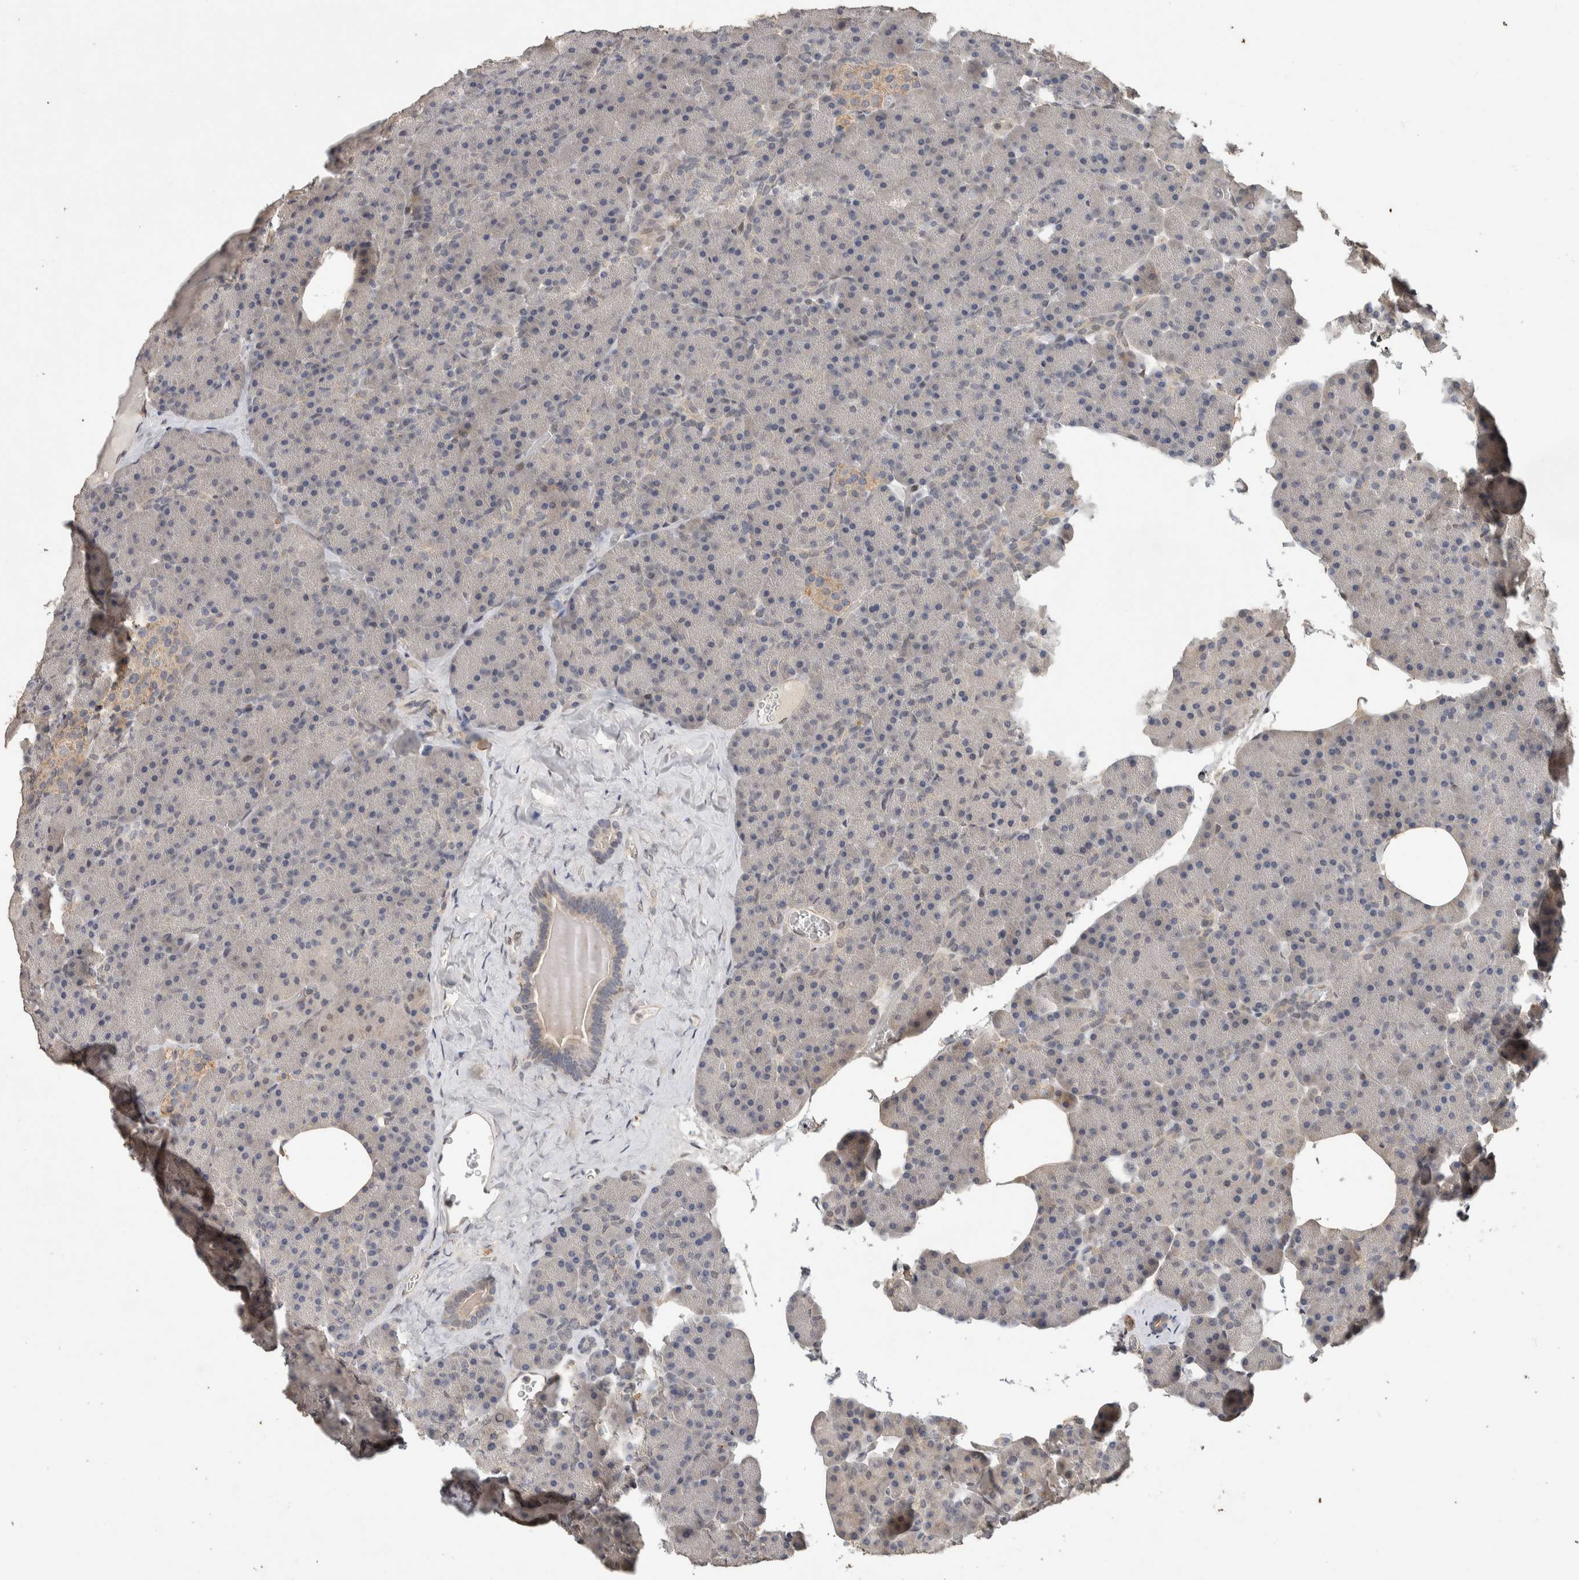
{"staining": {"intensity": "negative", "quantity": "none", "location": "none"}, "tissue": "pancreas", "cell_type": "Exocrine glandular cells", "image_type": "normal", "snomed": [{"axis": "morphology", "description": "Normal tissue, NOS"}, {"axis": "morphology", "description": "Carcinoid, malignant, NOS"}, {"axis": "topography", "description": "Pancreas"}], "caption": "High power microscopy histopathology image of an immunohistochemistry (IHC) image of benign pancreas, revealing no significant staining in exocrine glandular cells. (Immunohistochemistry, brightfield microscopy, high magnification).", "gene": "CYSRT1", "patient": {"sex": "female", "age": 35}}